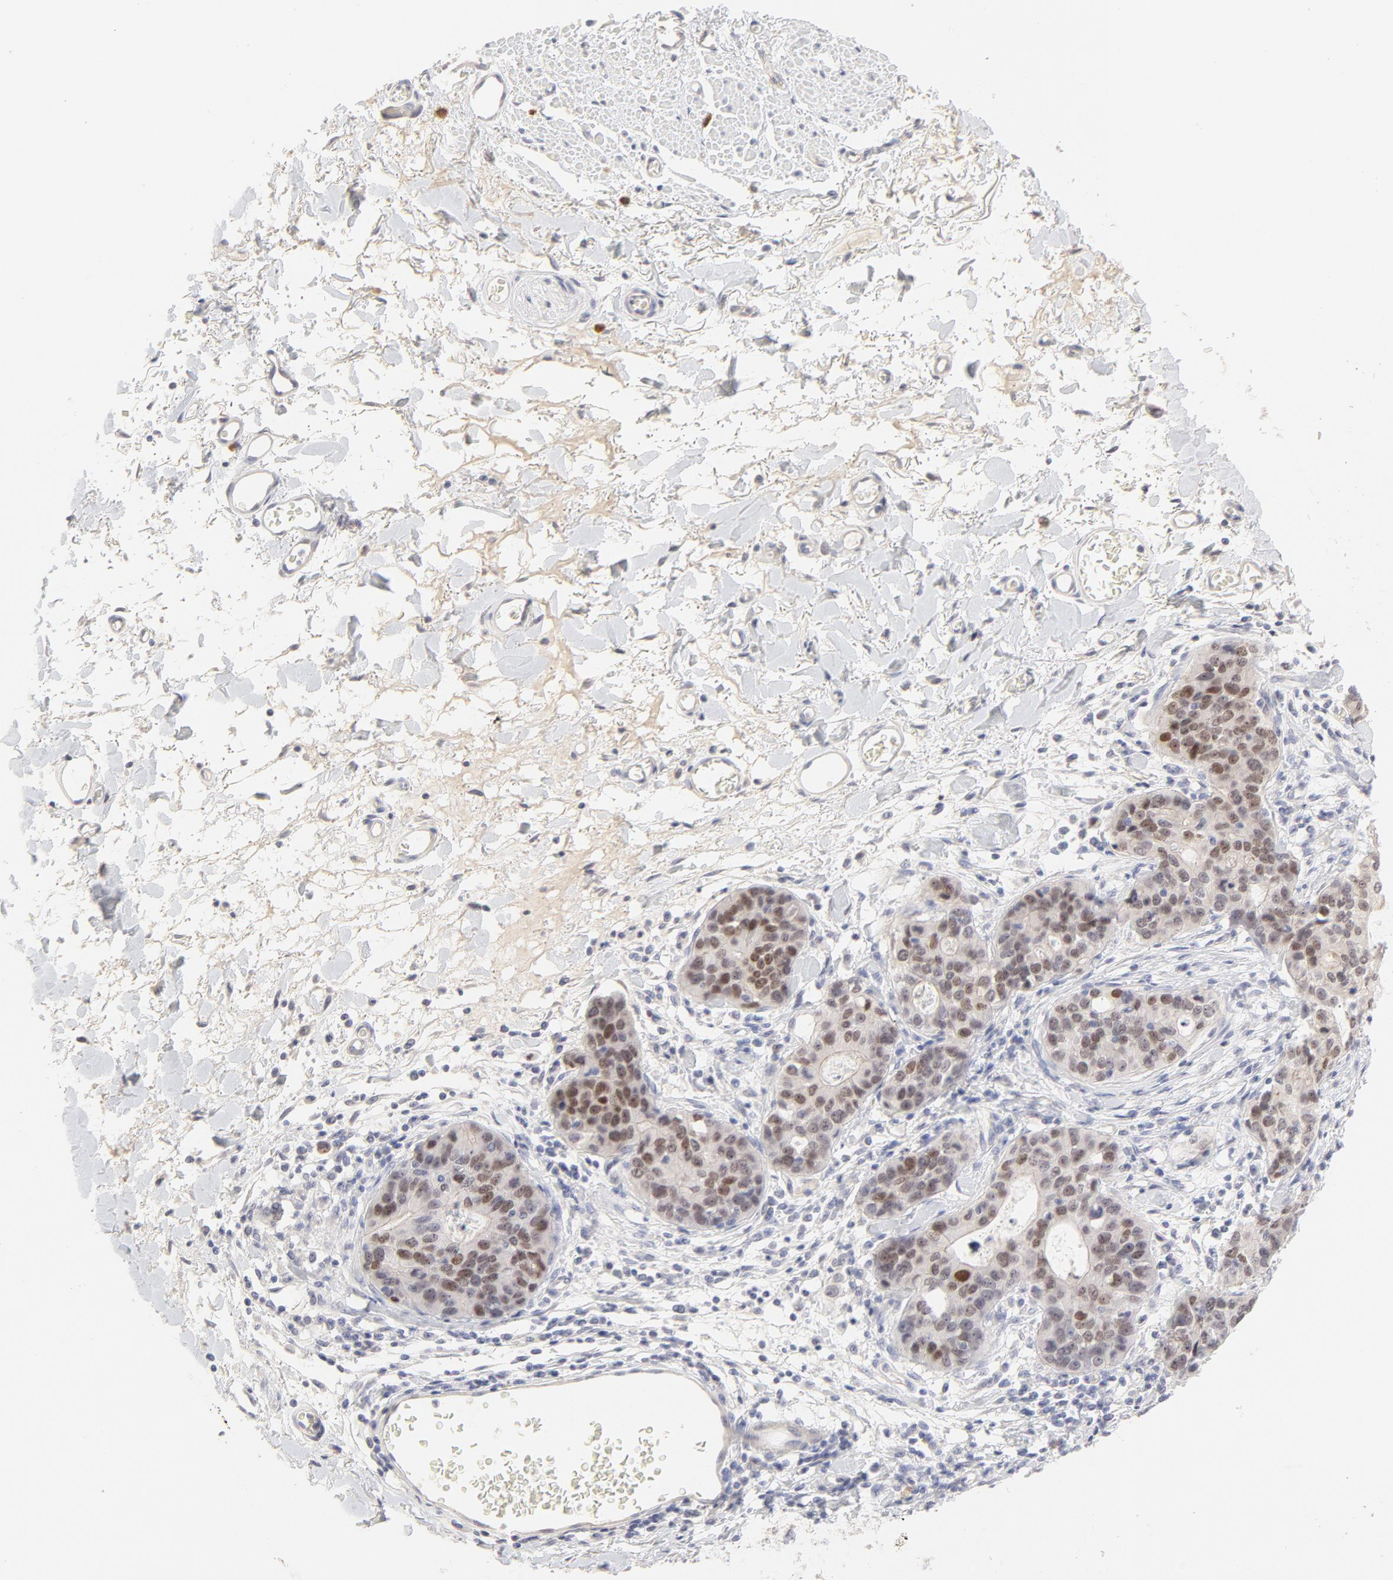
{"staining": {"intensity": "weak", "quantity": ">75%", "location": "nuclear"}, "tissue": "stomach cancer", "cell_type": "Tumor cells", "image_type": "cancer", "snomed": [{"axis": "morphology", "description": "Adenocarcinoma, NOS"}, {"axis": "topography", "description": "Esophagus"}, {"axis": "topography", "description": "Stomach"}], "caption": "Immunohistochemistry image of neoplastic tissue: human stomach cancer stained using immunohistochemistry (IHC) shows low levels of weak protein expression localized specifically in the nuclear of tumor cells, appearing as a nuclear brown color.", "gene": "ELF3", "patient": {"sex": "male", "age": 74}}